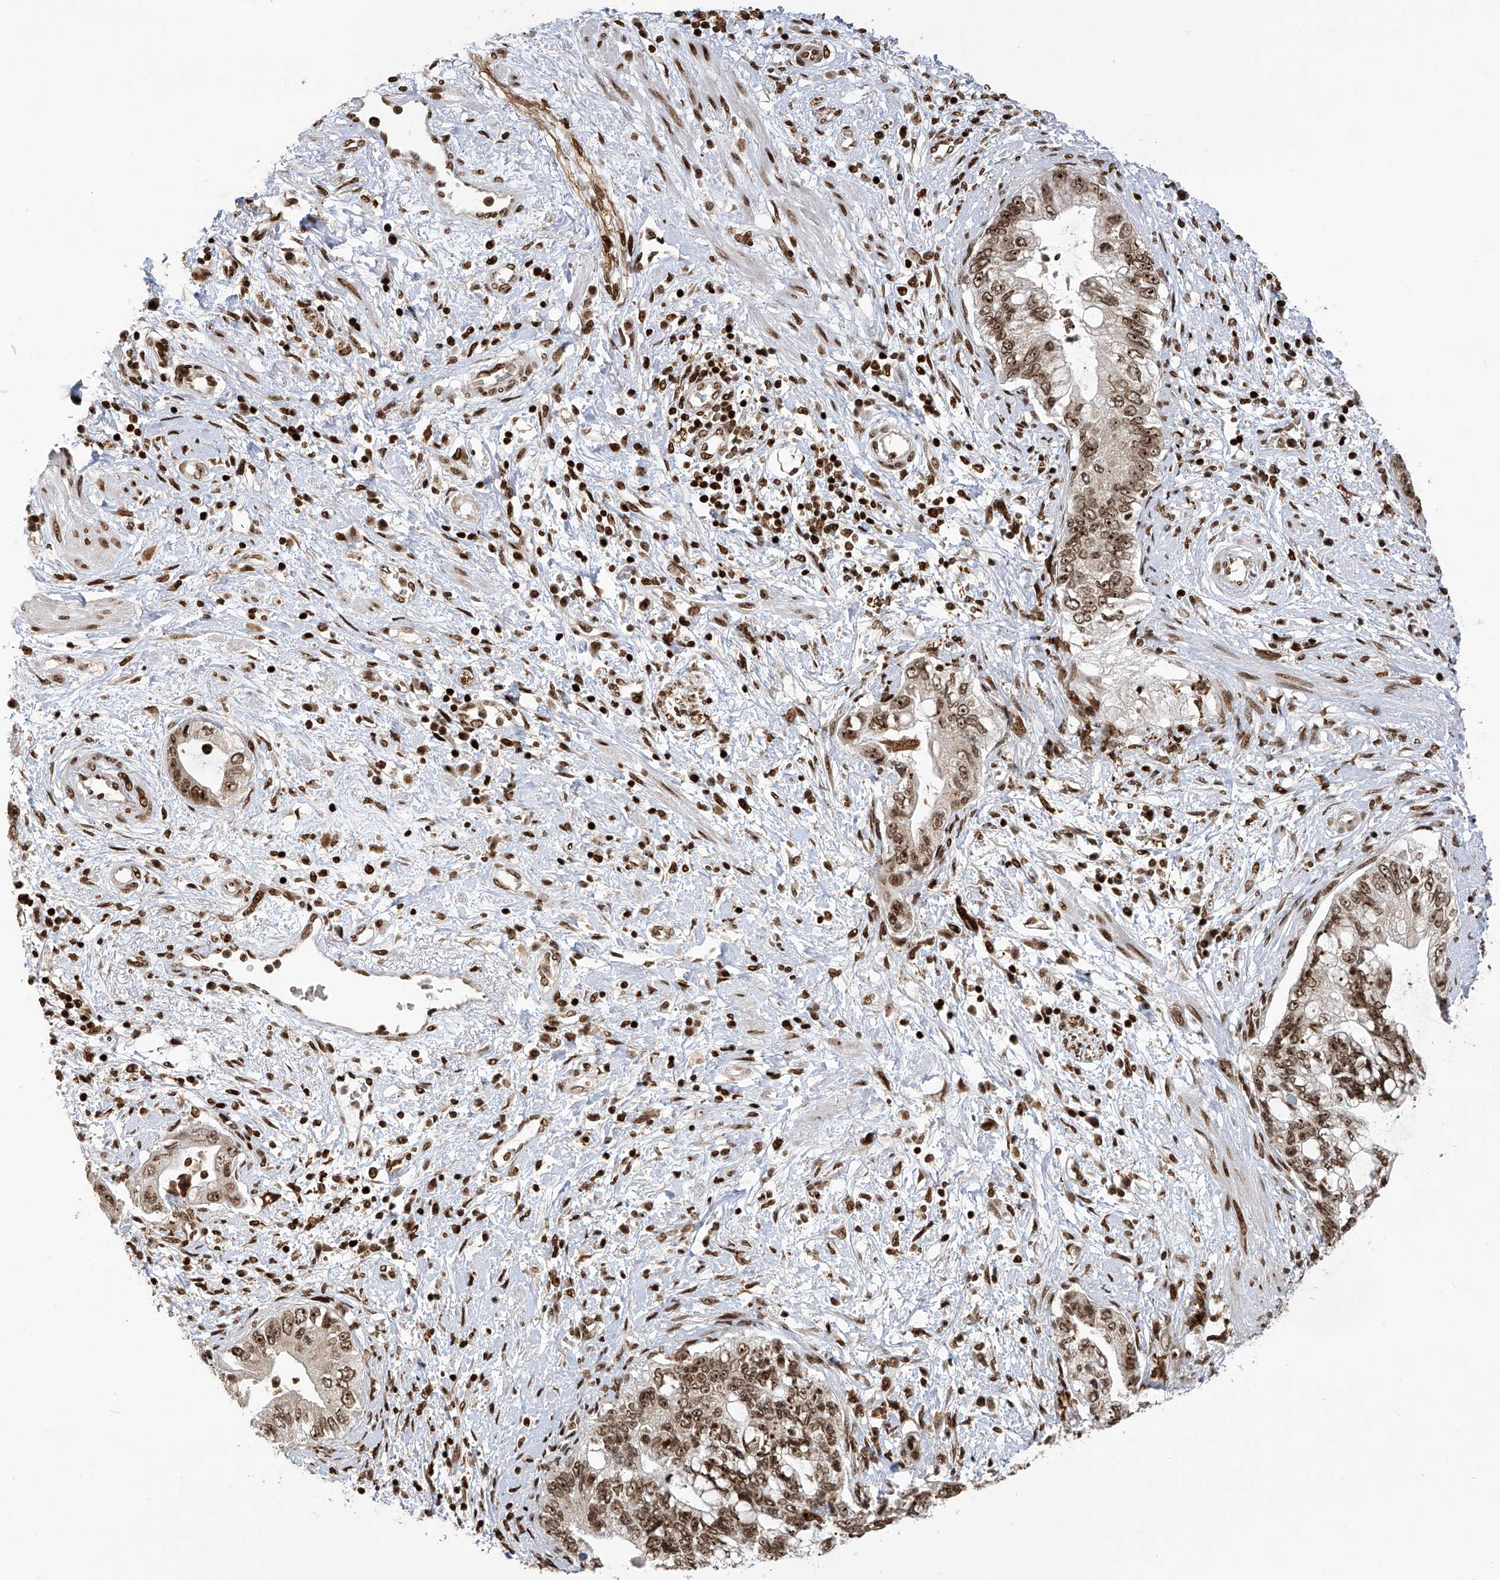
{"staining": {"intensity": "strong", "quantity": ">75%", "location": "nuclear"}, "tissue": "pancreatic cancer", "cell_type": "Tumor cells", "image_type": "cancer", "snomed": [{"axis": "morphology", "description": "Adenocarcinoma, NOS"}, {"axis": "topography", "description": "Pancreas"}], "caption": "Pancreatic cancer stained with a protein marker demonstrates strong staining in tumor cells.", "gene": "PAK1IP1", "patient": {"sex": "female", "age": 73}}